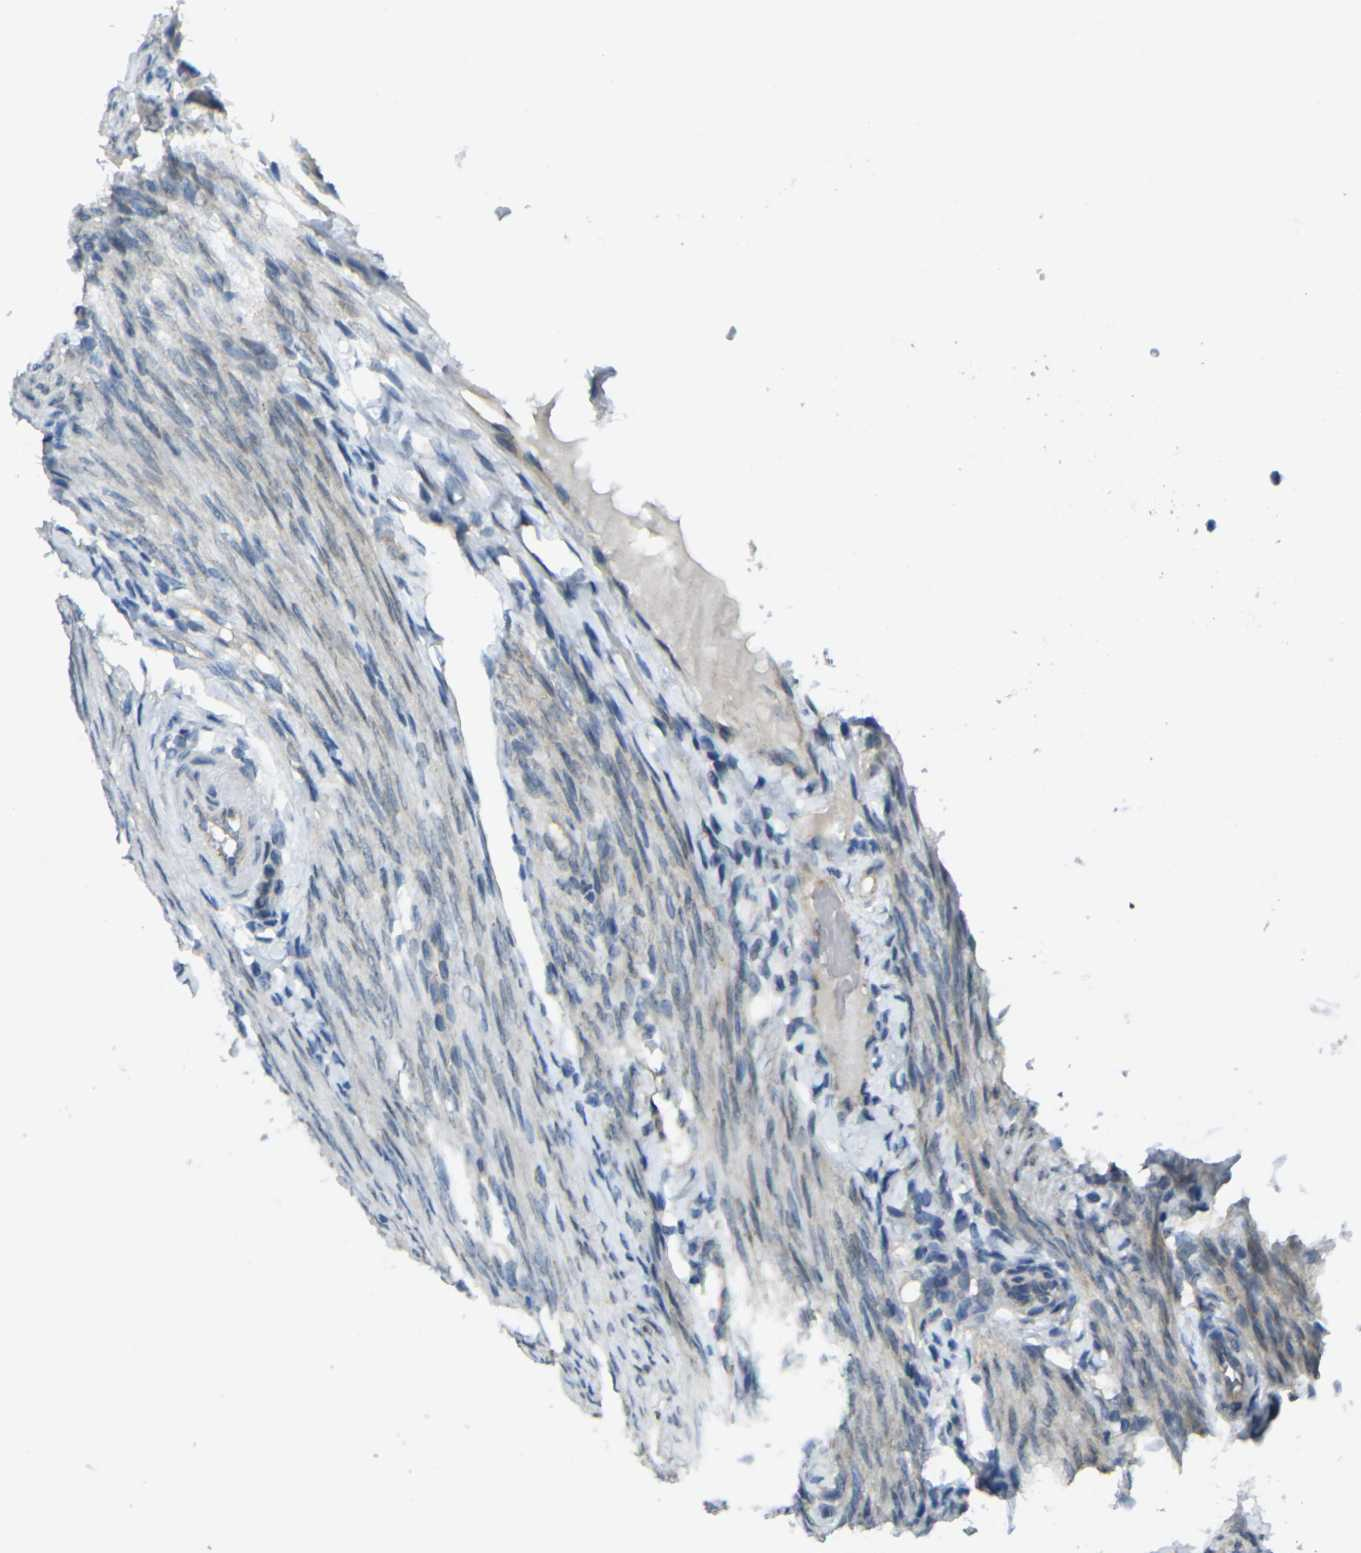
{"staining": {"intensity": "moderate", "quantity": "<25%", "location": "cytoplasmic/membranous"}, "tissue": "endometrium", "cell_type": "Cells in endometrial stroma", "image_type": "normal", "snomed": [{"axis": "morphology", "description": "Normal tissue, NOS"}, {"axis": "topography", "description": "Endometrium"}], "caption": "Protein expression by IHC demonstrates moderate cytoplasmic/membranous expression in about <25% of cells in endometrial stroma in normal endometrium.", "gene": "RHBDD1", "patient": {"sex": "female", "age": 61}}